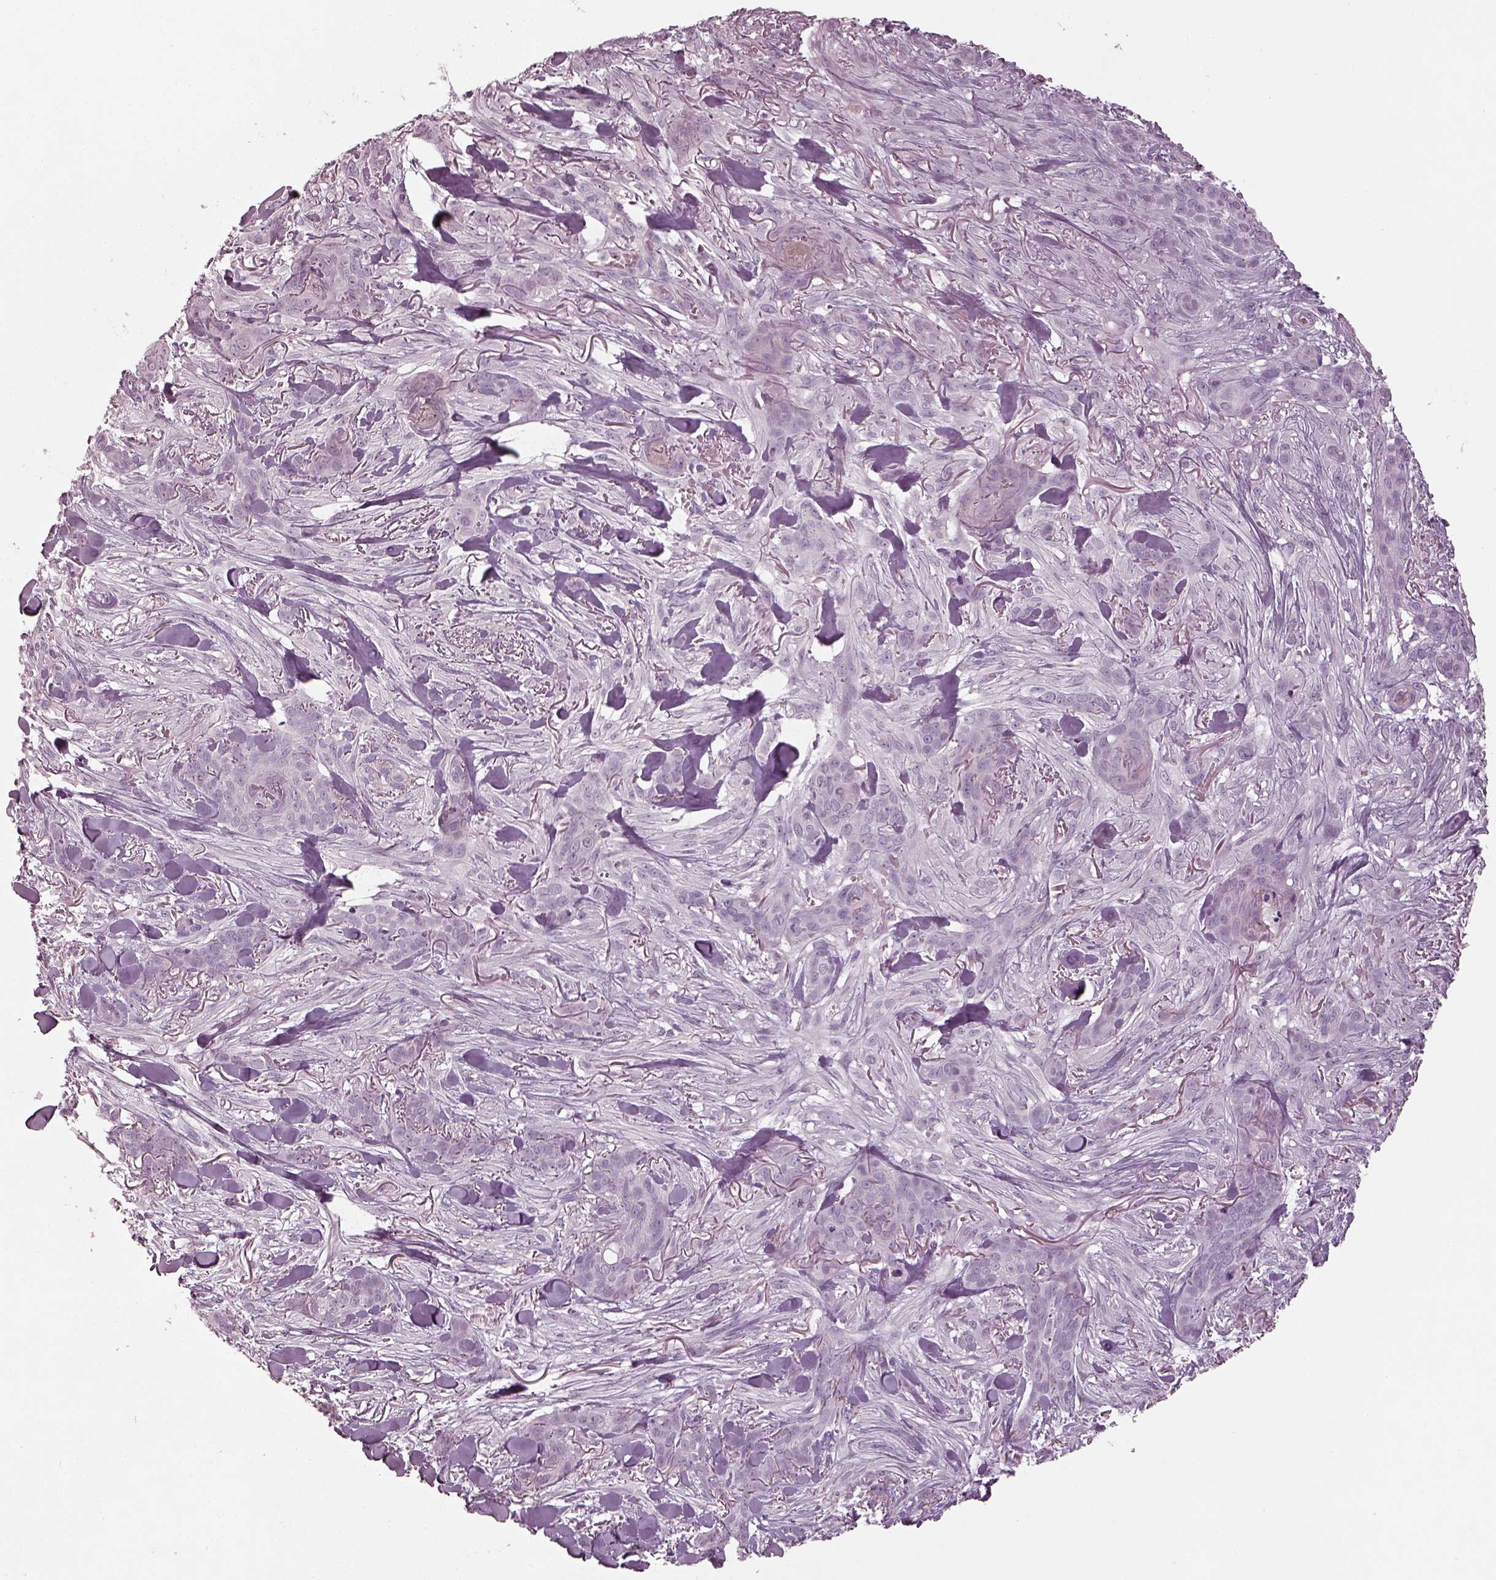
{"staining": {"intensity": "negative", "quantity": "none", "location": "none"}, "tissue": "skin cancer", "cell_type": "Tumor cells", "image_type": "cancer", "snomed": [{"axis": "morphology", "description": "Basal cell carcinoma"}, {"axis": "topography", "description": "Skin"}], "caption": "Immunohistochemical staining of skin basal cell carcinoma demonstrates no significant expression in tumor cells.", "gene": "SPATA6L", "patient": {"sex": "female", "age": 61}}